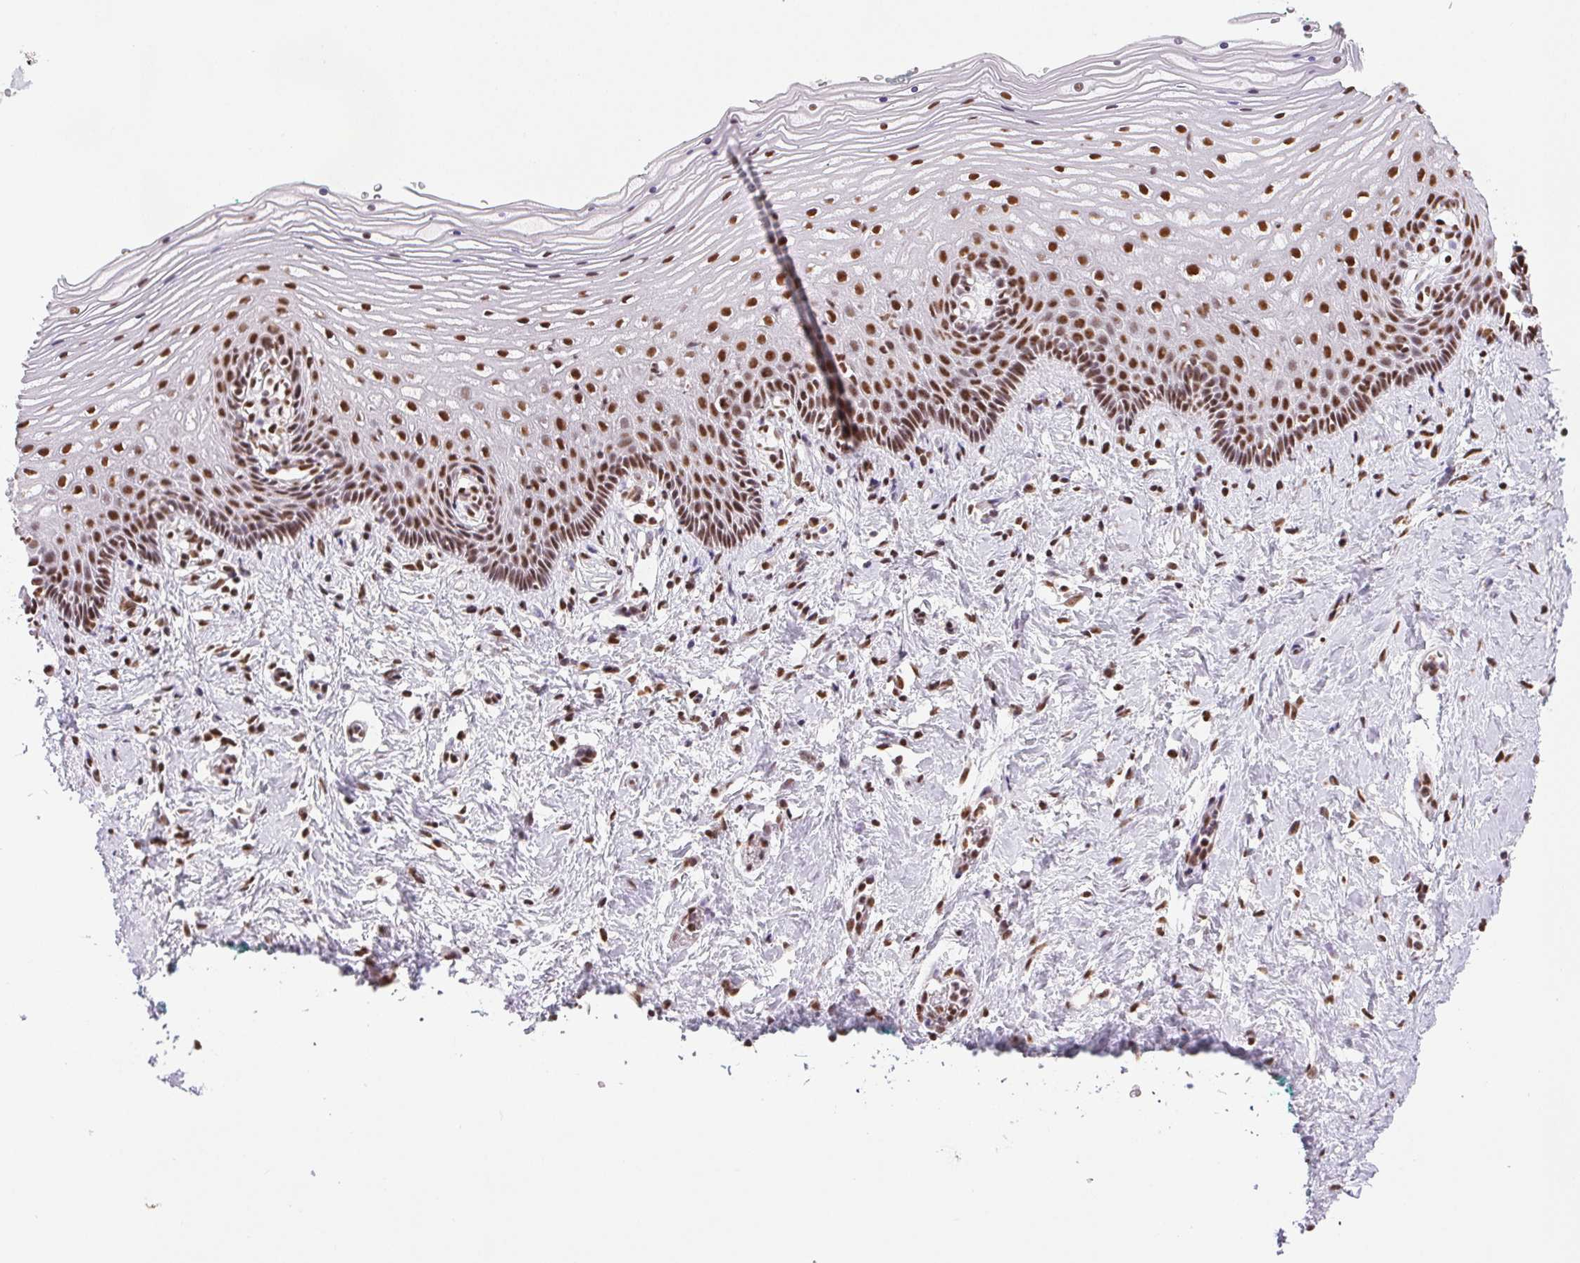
{"staining": {"intensity": "strong", "quantity": ">75%", "location": "nuclear"}, "tissue": "vagina", "cell_type": "Squamous epithelial cells", "image_type": "normal", "snomed": [{"axis": "morphology", "description": "Normal tissue, NOS"}, {"axis": "topography", "description": "Vagina"}], "caption": "DAB immunohistochemical staining of benign human vagina demonstrates strong nuclear protein expression in approximately >75% of squamous epithelial cells.", "gene": "IK", "patient": {"sex": "female", "age": 42}}